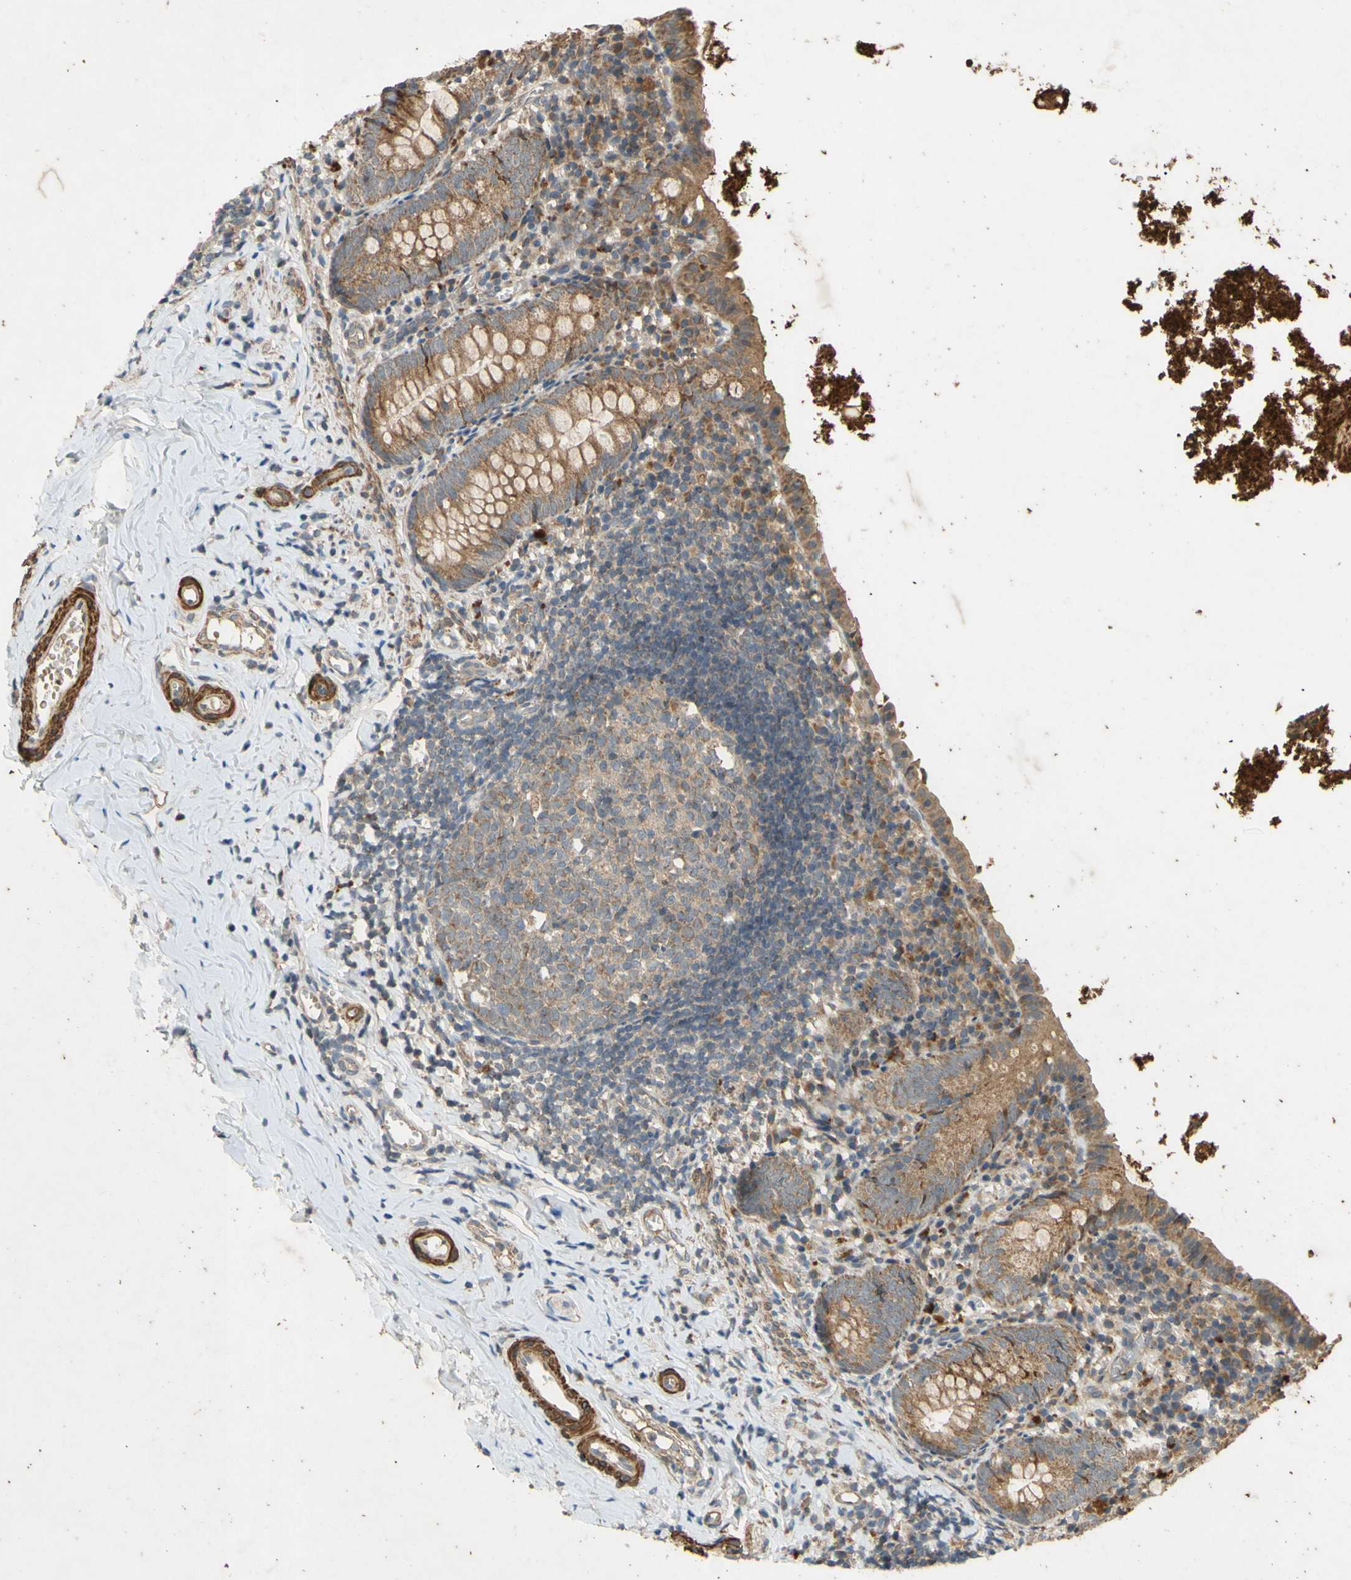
{"staining": {"intensity": "moderate", "quantity": ">75%", "location": "cytoplasmic/membranous"}, "tissue": "appendix", "cell_type": "Glandular cells", "image_type": "normal", "snomed": [{"axis": "morphology", "description": "Normal tissue, NOS"}, {"axis": "topography", "description": "Appendix"}], "caption": "Immunohistochemical staining of benign appendix exhibits moderate cytoplasmic/membranous protein staining in approximately >75% of glandular cells.", "gene": "PARD6A", "patient": {"sex": "female", "age": 10}}